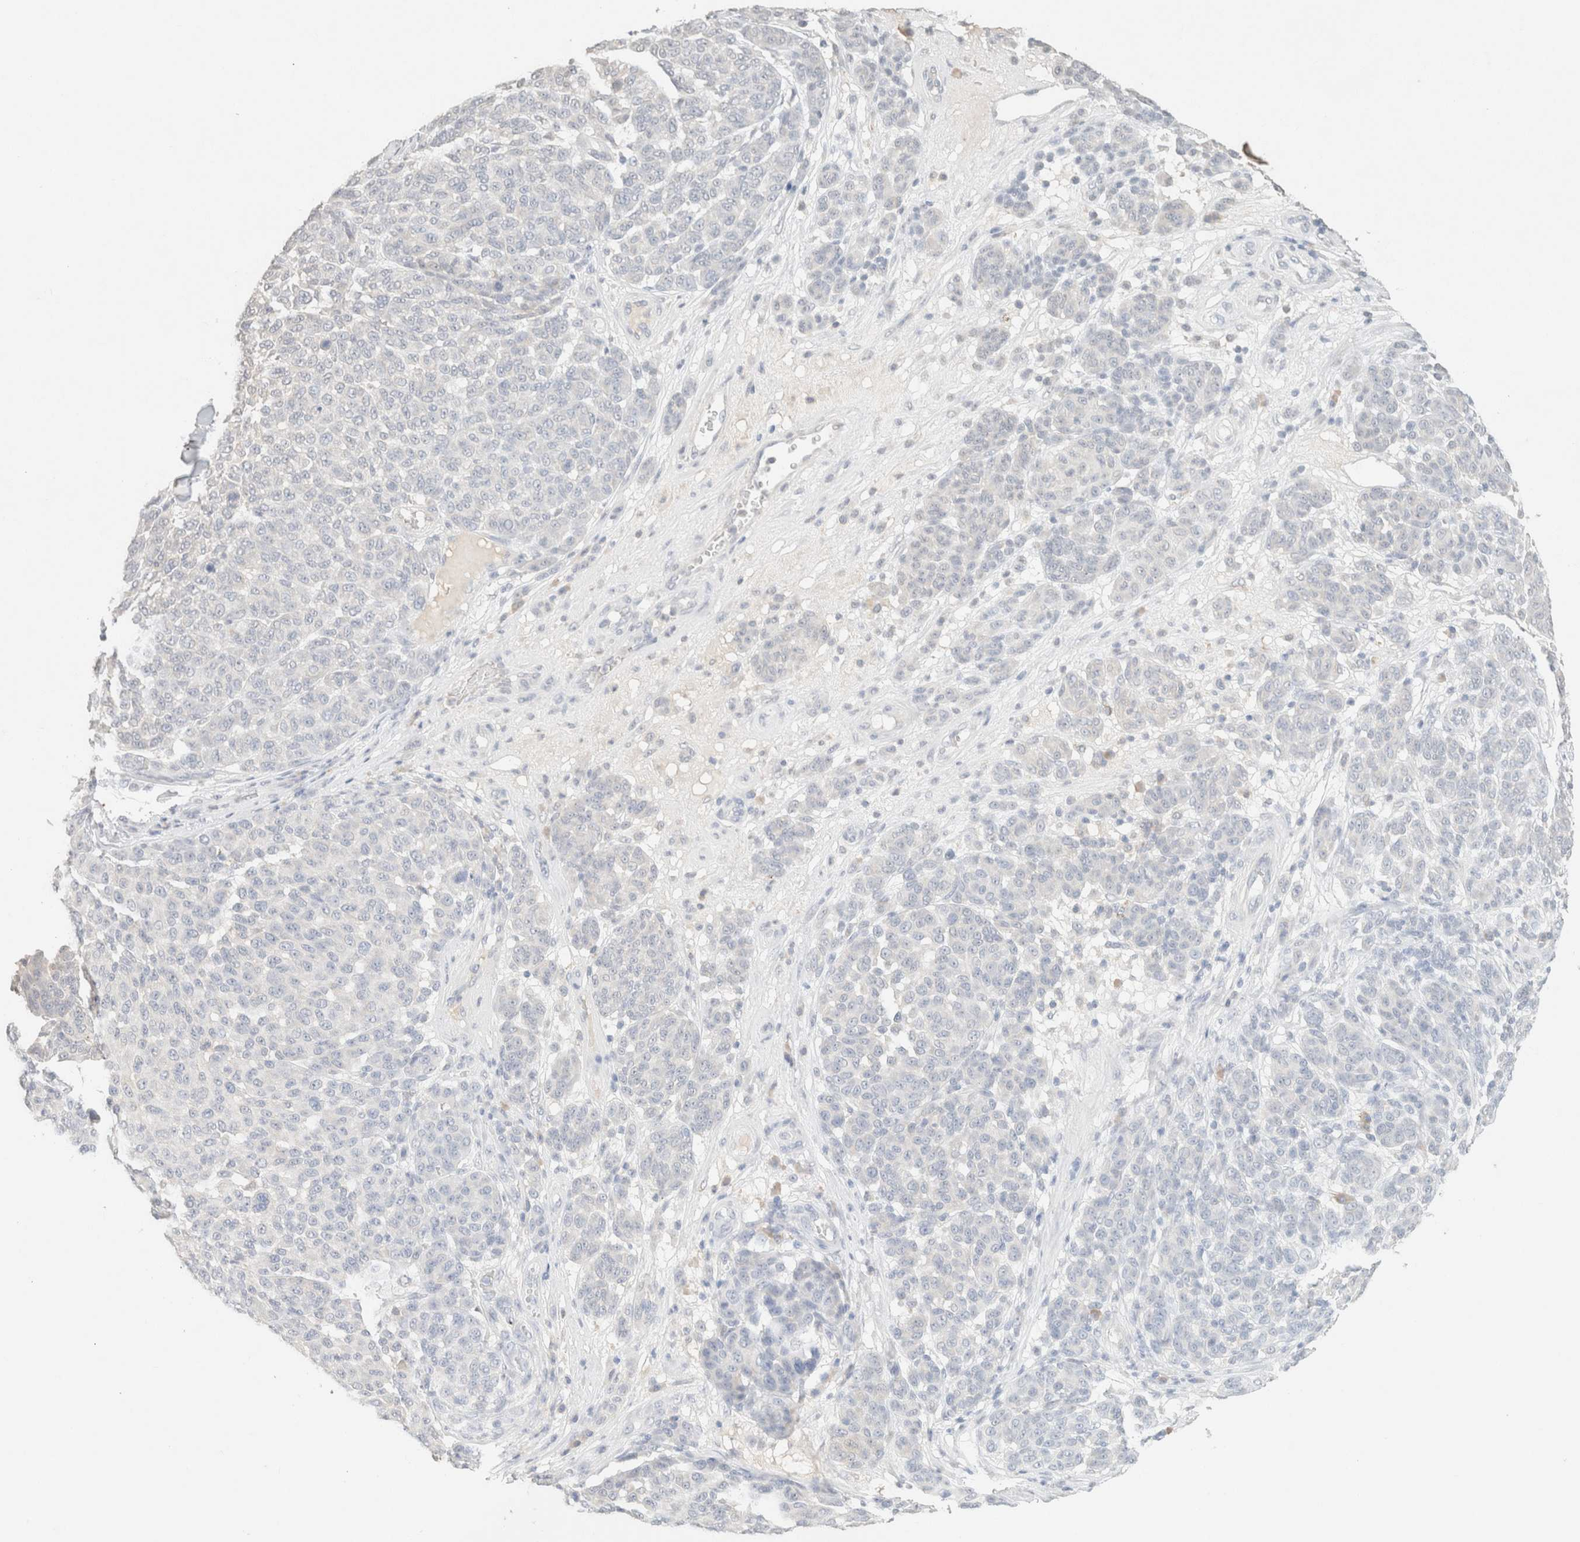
{"staining": {"intensity": "negative", "quantity": "none", "location": "none"}, "tissue": "melanoma", "cell_type": "Tumor cells", "image_type": "cancer", "snomed": [{"axis": "morphology", "description": "Malignant melanoma, NOS"}, {"axis": "topography", "description": "Skin"}], "caption": "IHC micrograph of human malignant melanoma stained for a protein (brown), which exhibits no positivity in tumor cells.", "gene": "CPA1", "patient": {"sex": "male", "age": 59}}